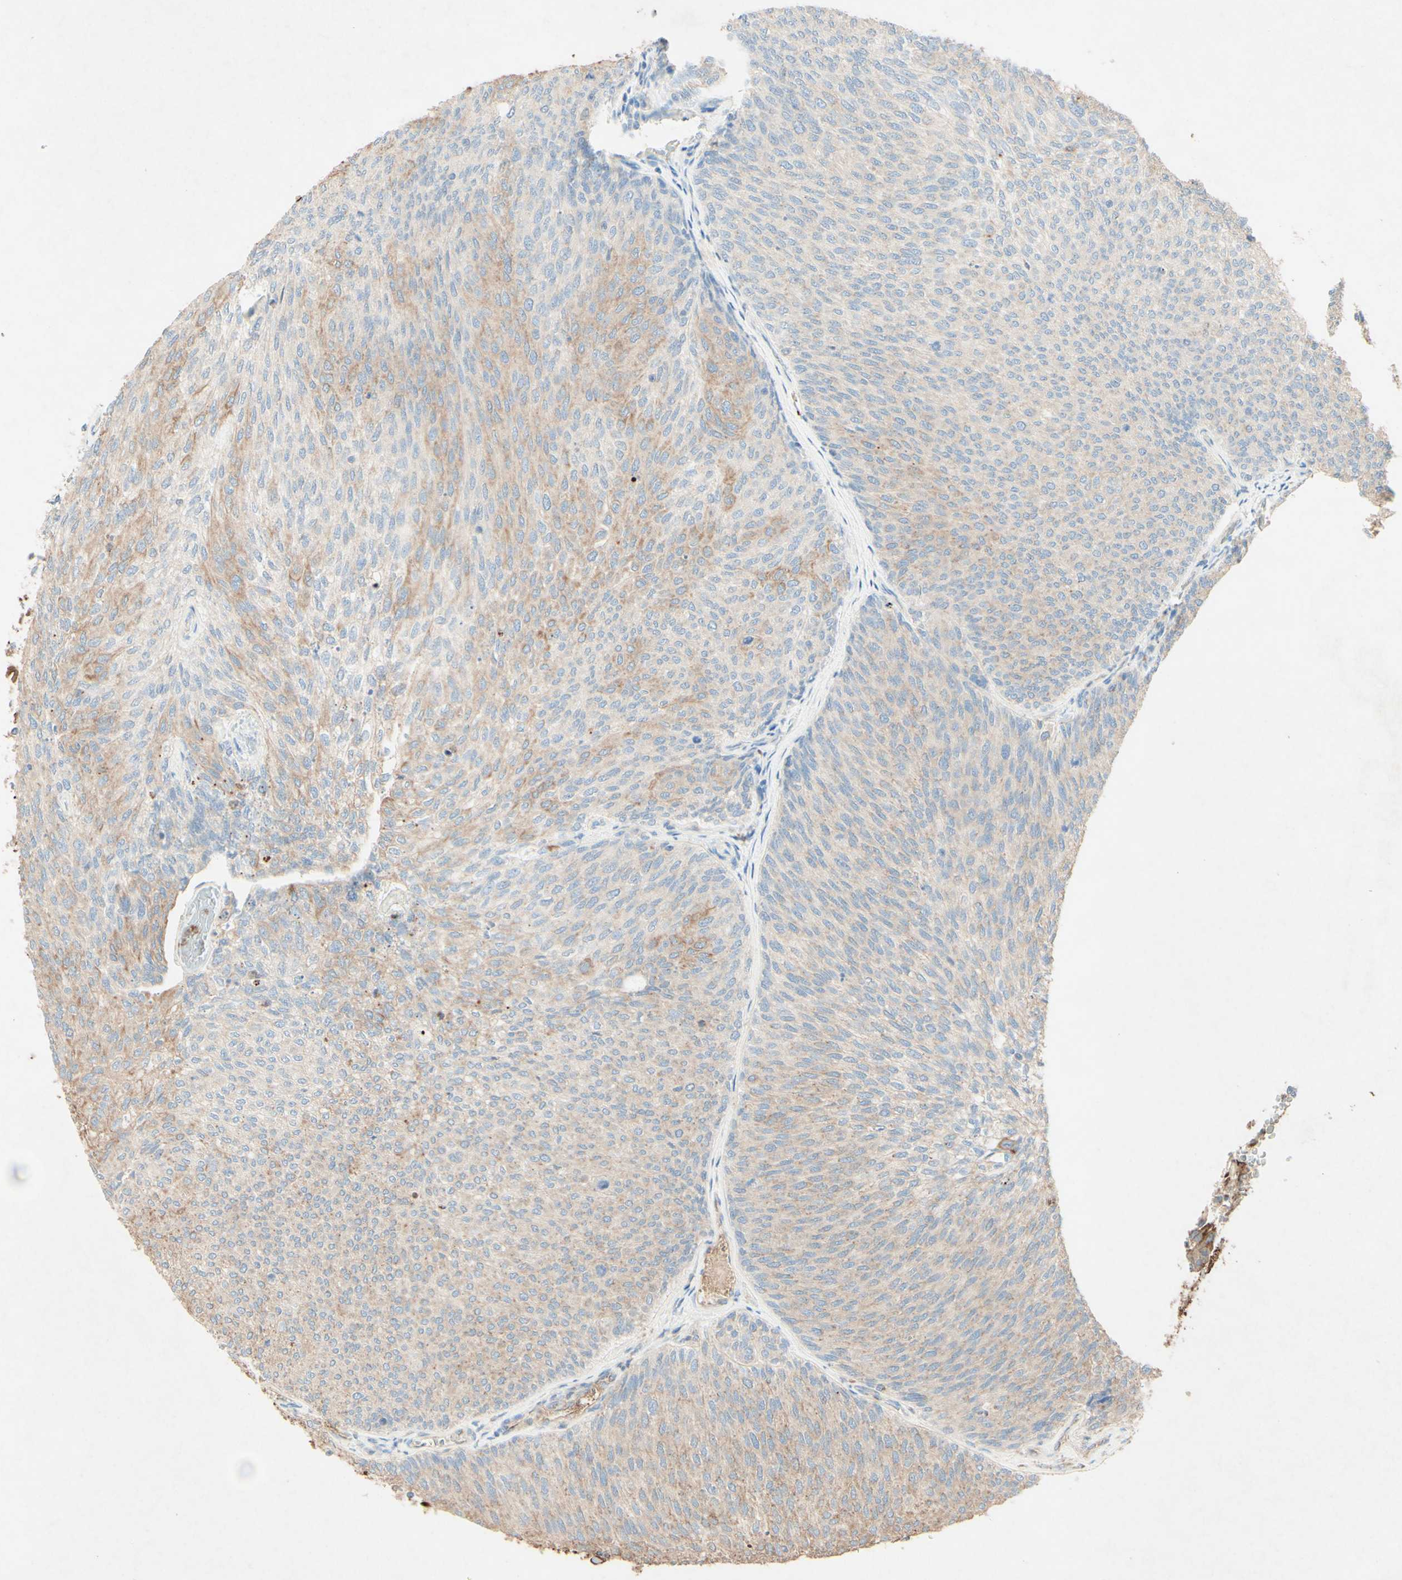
{"staining": {"intensity": "weak", "quantity": "25%-75%", "location": "cytoplasmic/membranous"}, "tissue": "urothelial cancer", "cell_type": "Tumor cells", "image_type": "cancer", "snomed": [{"axis": "morphology", "description": "Urothelial carcinoma, Low grade"}, {"axis": "topography", "description": "Urinary bladder"}], "caption": "Human low-grade urothelial carcinoma stained for a protein (brown) shows weak cytoplasmic/membranous positive expression in about 25%-75% of tumor cells.", "gene": "MTM1", "patient": {"sex": "female", "age": 79}}